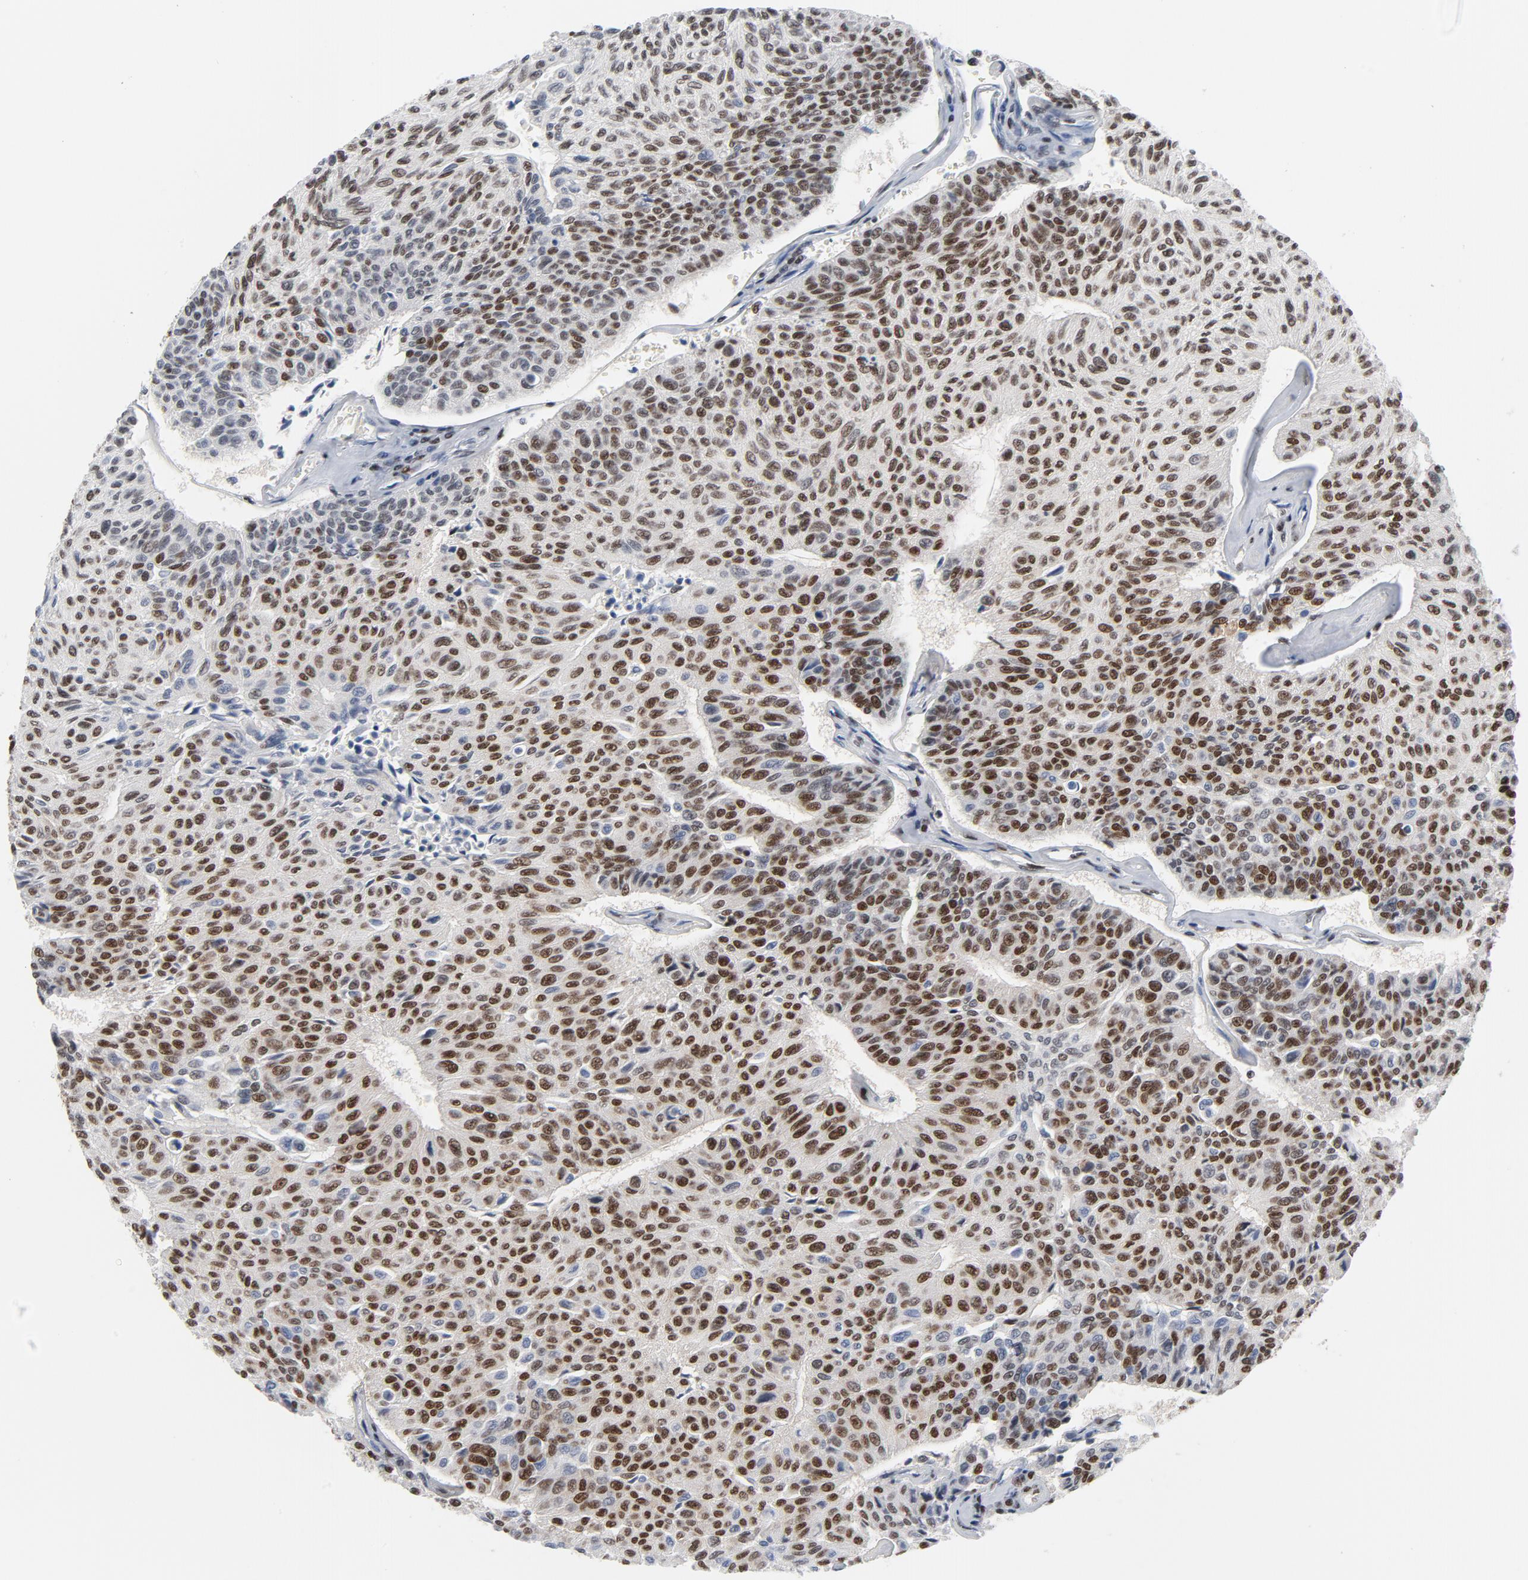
{"staining": {"intensity": "moderate", "quantity": ">75%", "location": "nuclear"}, "tissue": "urothelial cancer", "cell_type": "Tumor cells", "image_type": "cancer", "snomed": [{"axis": "morphology", "description": "Urothelial carcinoma, High grade"}, {"axis": "topography", "description": "Urinary bladder"}], "caption": "Urothelial cancer tissue demonstrates moderate nuclear positivity in approximately >75% of tumor cells (DAB (3,3'-diaminobenzidine) IHC, brown staining for protein, blue staining for nuclei).", "gene": "CSTF2", "patient": {"sex": "male", "age": 66}}